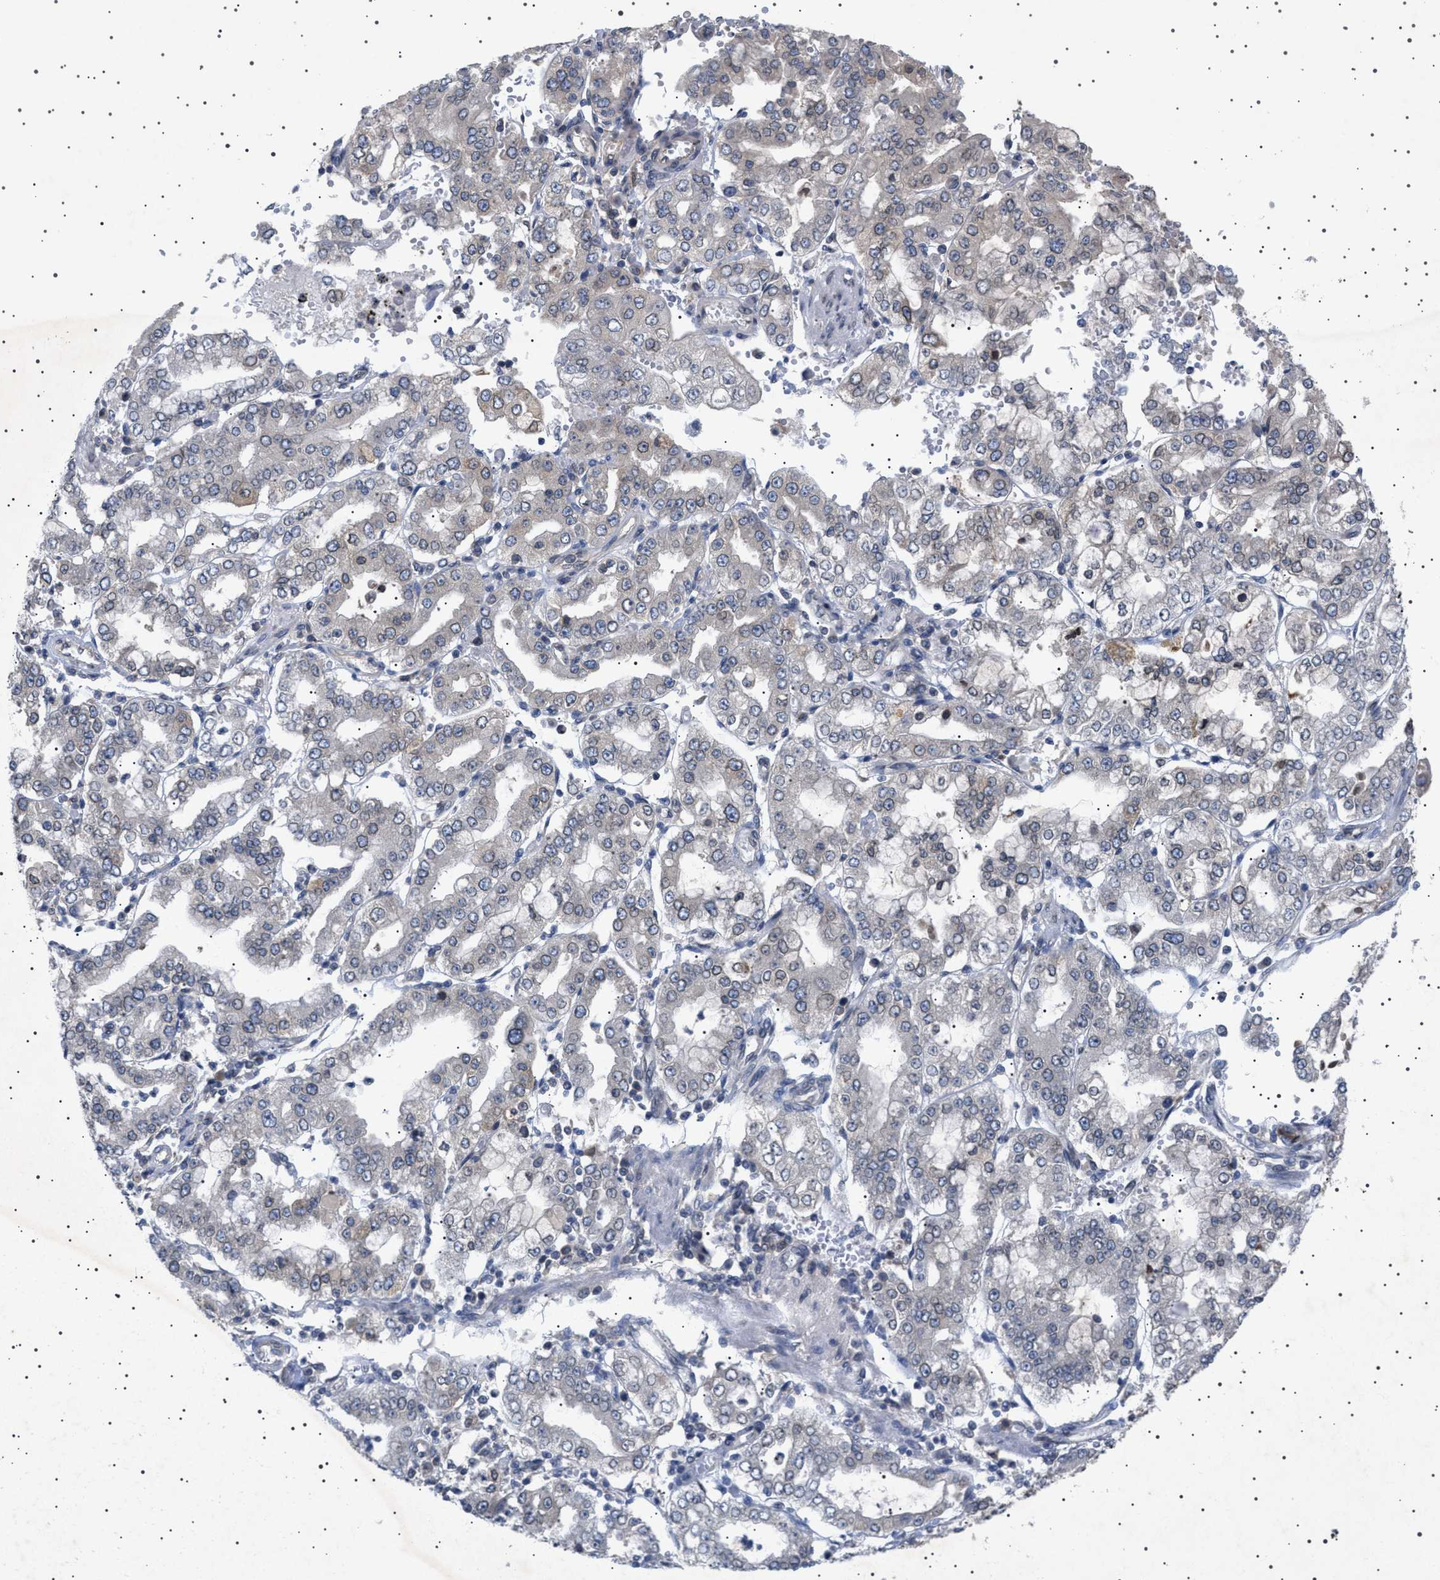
{"staining": {"intensity": "moderate", "quantity": "25%-75%", "location": "cytoplasmic/membranous,nuclear"}, "tissue": "stomach cancer", "cell_type": "Tumor cells", "image_type": "cancer", "snomed": [{"axis": "morphology", "description": "Adenocarcinoma, NOS"}, {"axis": "topography", "description": "Stomach"}], "caption": "Immunohistochemistry (IHC) of stomach cancer demonstrates medium levels of moderate cytoplasmic/membranous and nuclear expression in approximately 25%-75% of tumor cells.", "gene": "NUP93", "patient": {"sex": "male", "age": 76}}